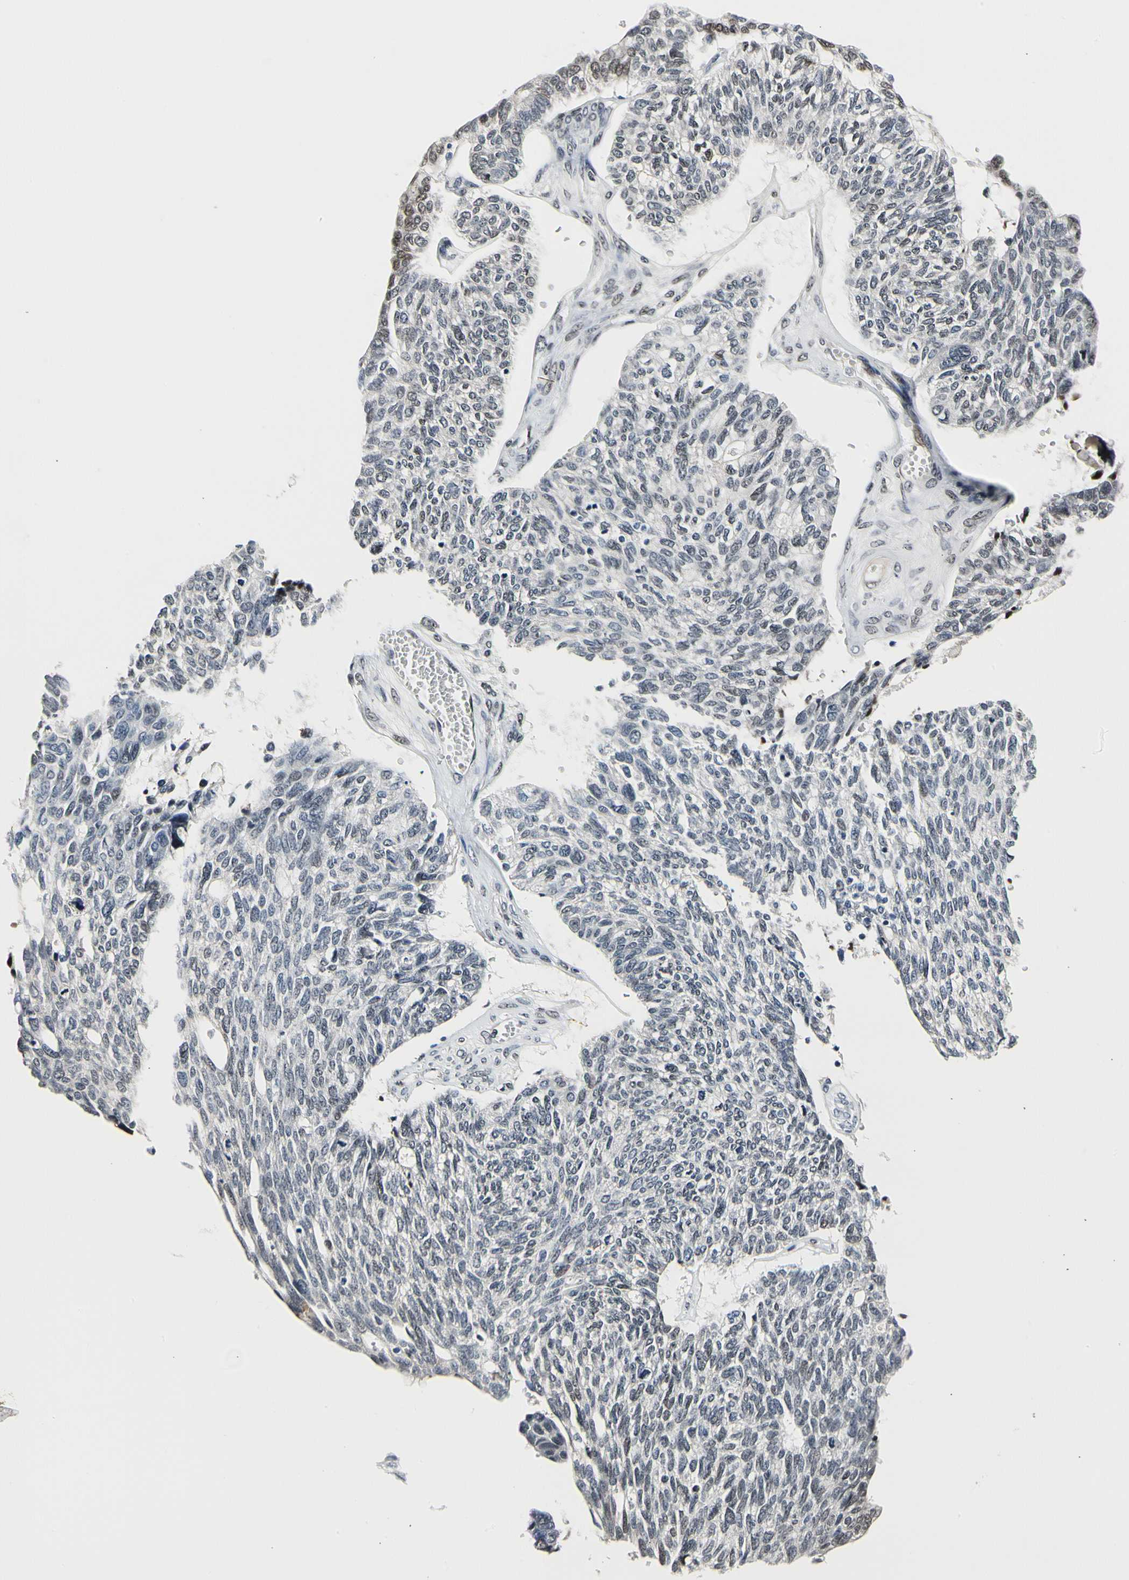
{"staining": {"intensity": "weak", "quantity": "<25%", "location": "nuclear"}, "tissue": "ovarian cancer", "cell_type": "Tumor cells", "image_type": "cancer", "snomed": [{"axis": "morphology", "description": "Cystadenocarcinoma, serous, NOS"}, {"axis": "topography", "description": "Ovary"}], "caption": "There is no significant positivity in tumor cells of ovarian serous cystadenocarcinoma.", "gene": "NFIA", "patient": {"sex": "female", "age": 79}}